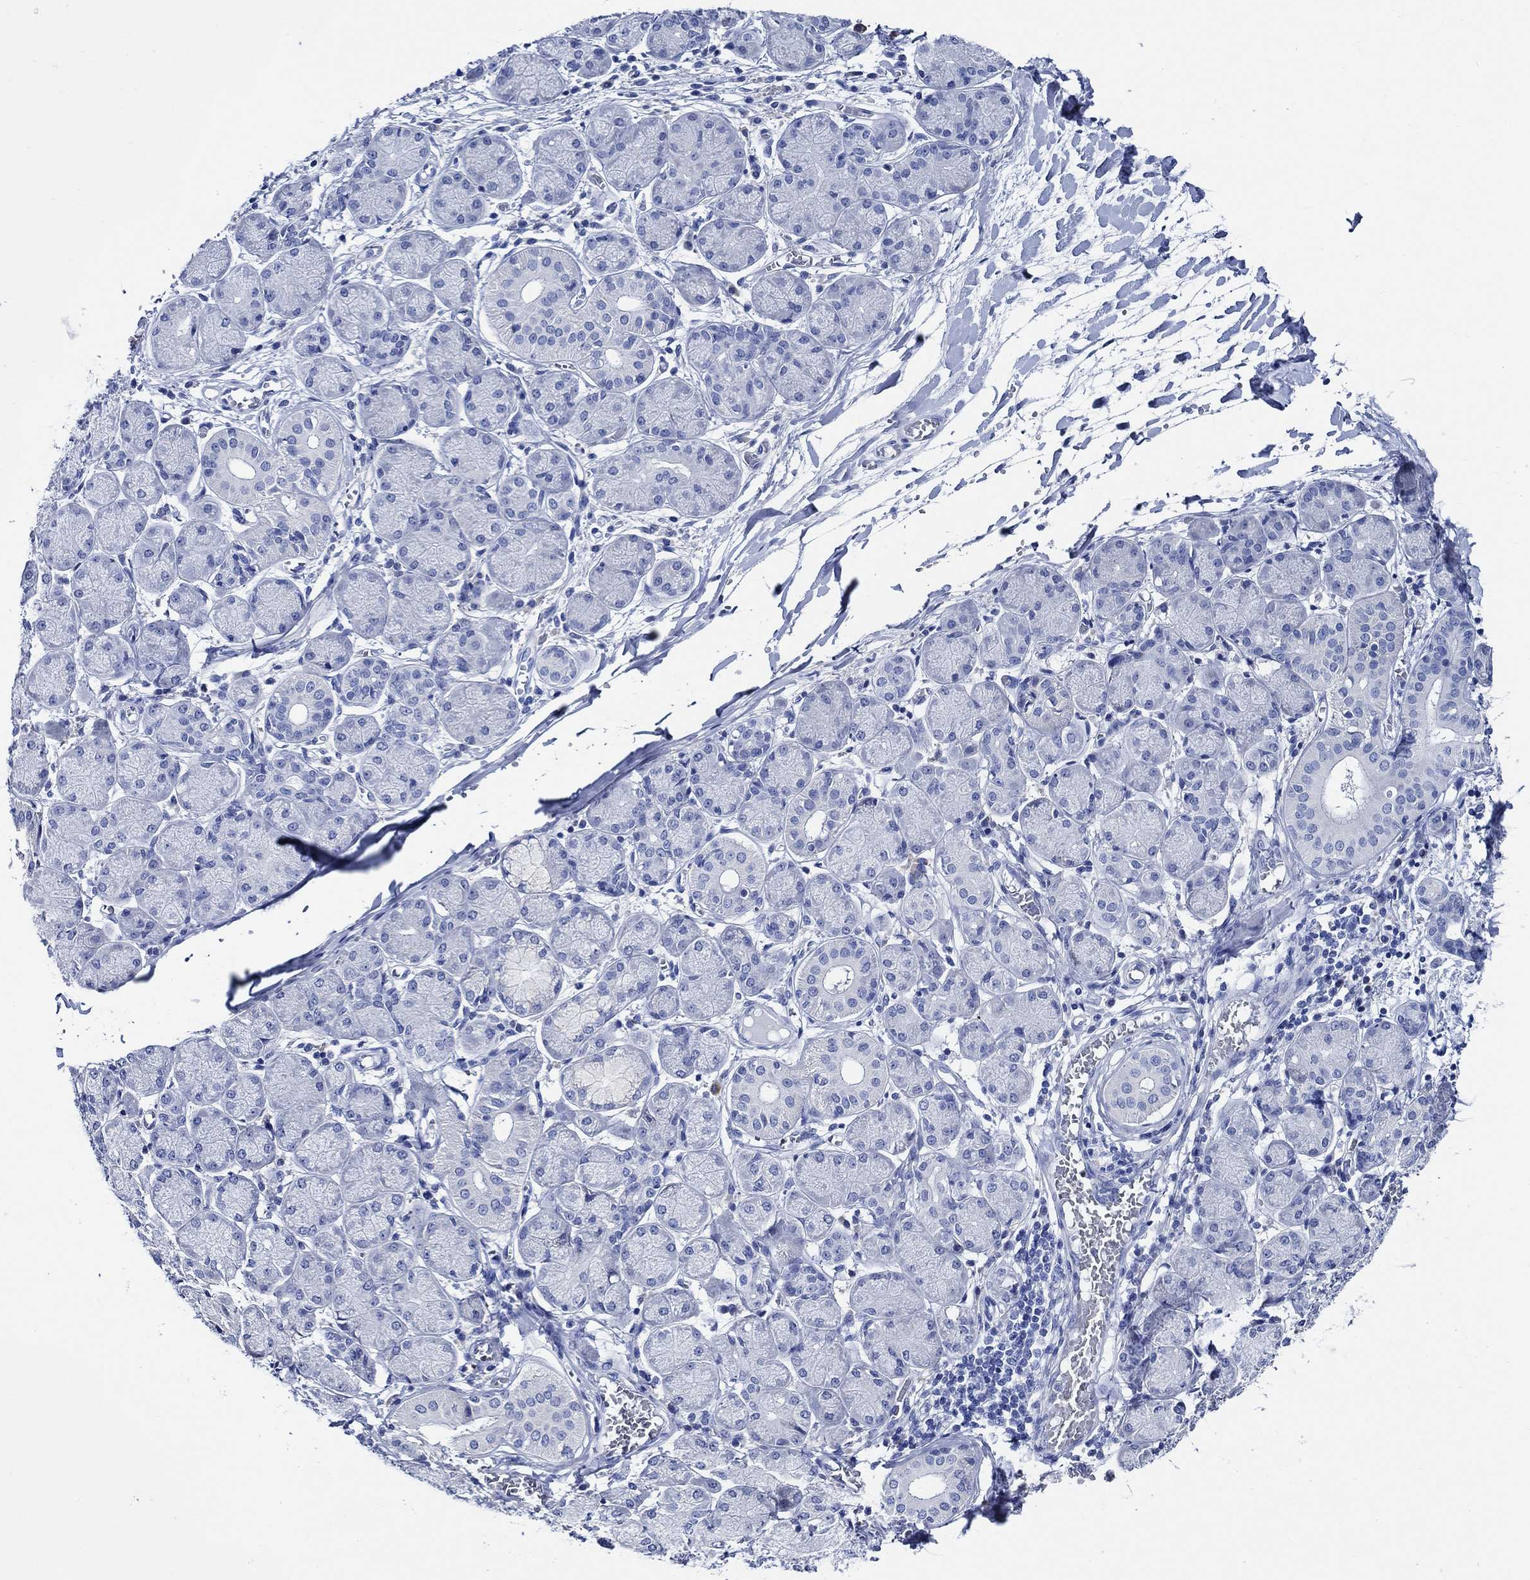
{"staining": {"intensity": "negative", "quantity": "none", "location": "none"}, "tissue": "salivary gland", "cell_type": "Glandular cells", "image_type": "normal", "snomed": [{"axis": "morphology", "description": "Normal tissue, NOS"}, {"axis": "topography", "description": "Salivary gland"}, {"axis": "topography", "description": "Peripheral nerve tissue"}], "caption": "Immunohistochemistry photomicrograph of normal salivary gland: salivary gland stained with DAB displays no significant protein positivity in glandular cells. Nuclei are stained in blue.", "gene": "WDR62", "patient": {"sex": "female", "age": 24}}